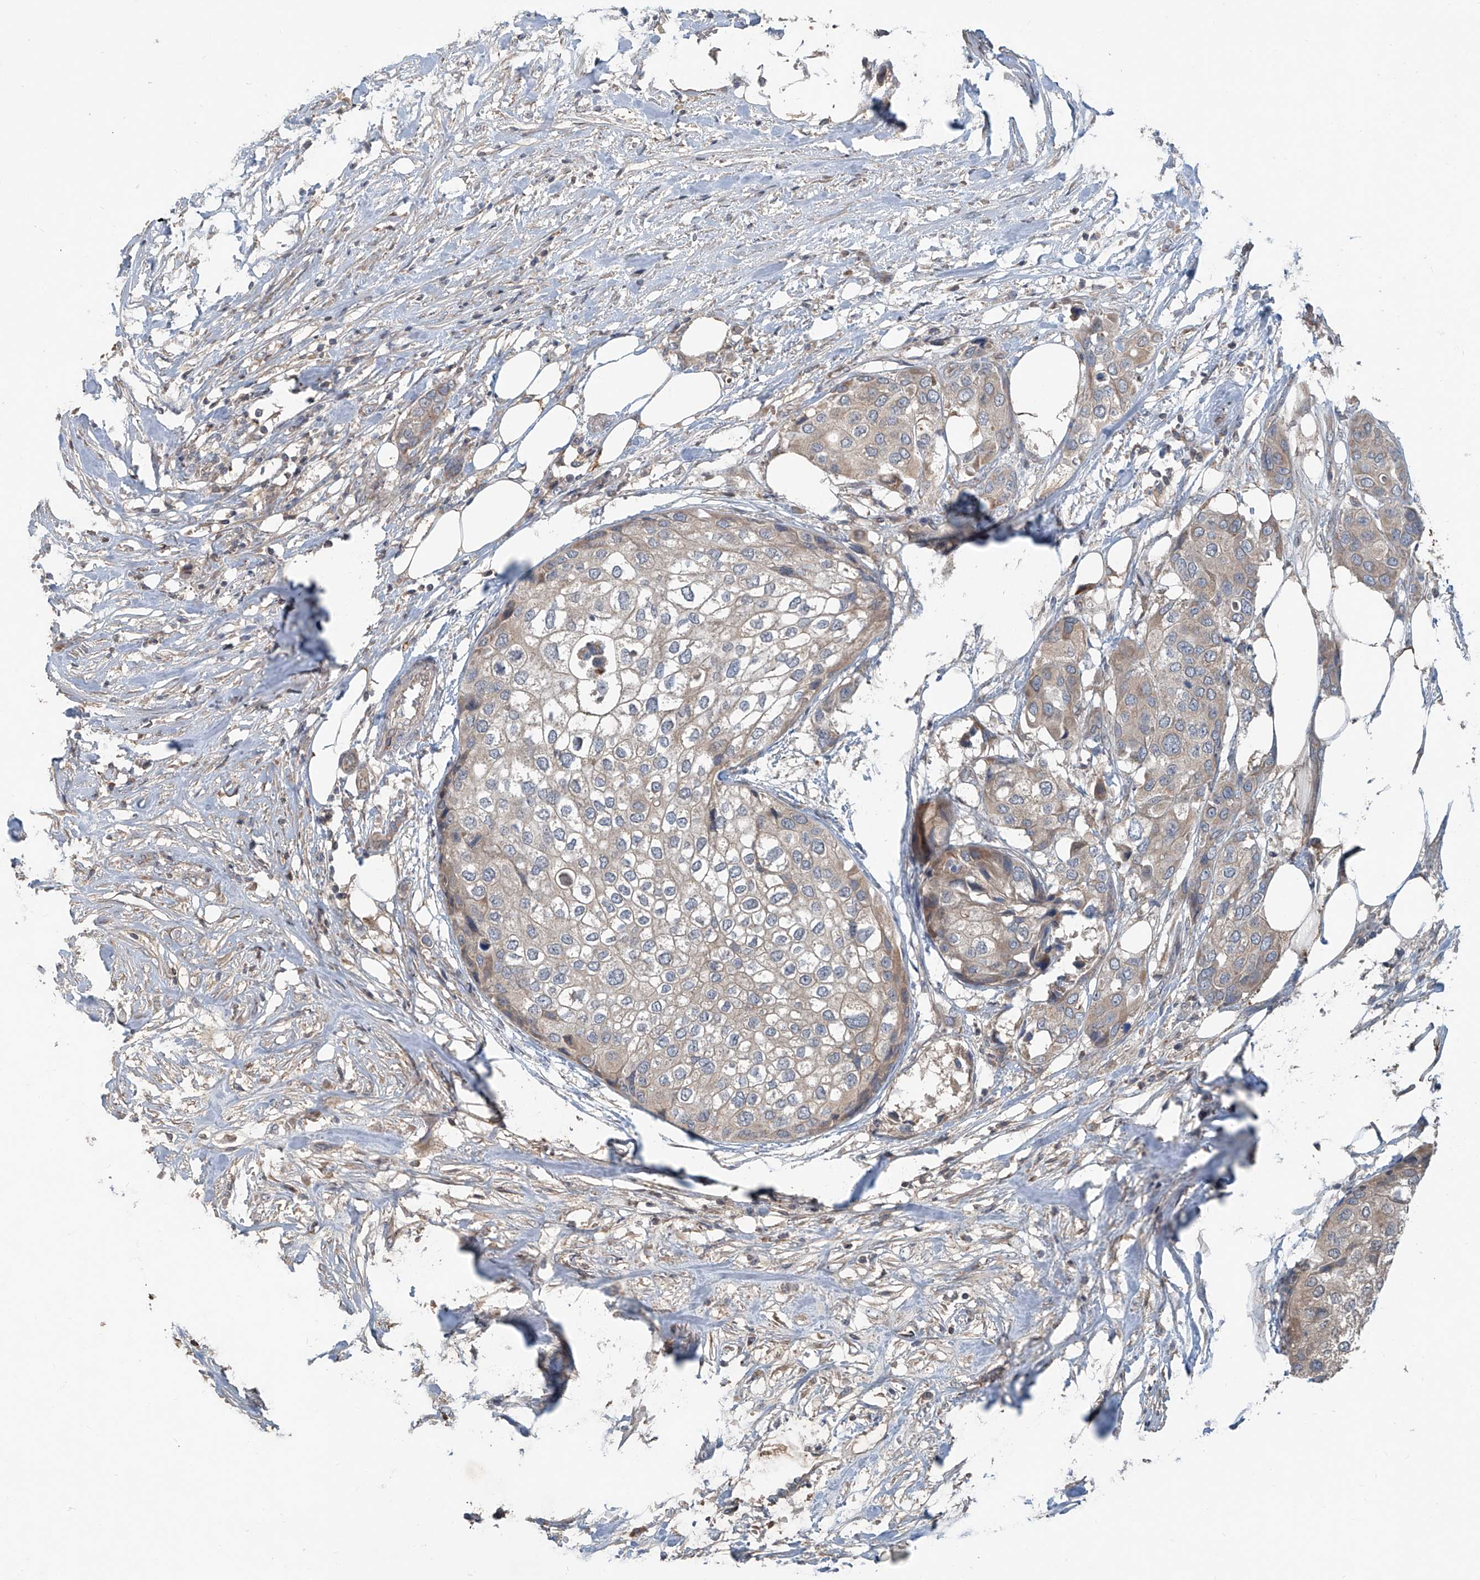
{"staining": {"intensity": "moderate", "quantity": "<25%", "location": "cytoplasmic/membranous"}, "tissue": "urothelial cancer", "cell_type": "Tumor cells", "image_type": "cancer", "snomed": [{"axis": "morphology", "description": "Urothelial carcinoma, High grade"}, {"axis": "topography", "description": "Urinary bladder"}], "caption": "About <25% of tumor cells in high-grade urothelial carcinoma show moderate cytoplasmic/membranous protein staining as visualized by brown immunohistochemical staining.", "gene": "ADAM23", "patient": {"sex": "male", "age": 64}}